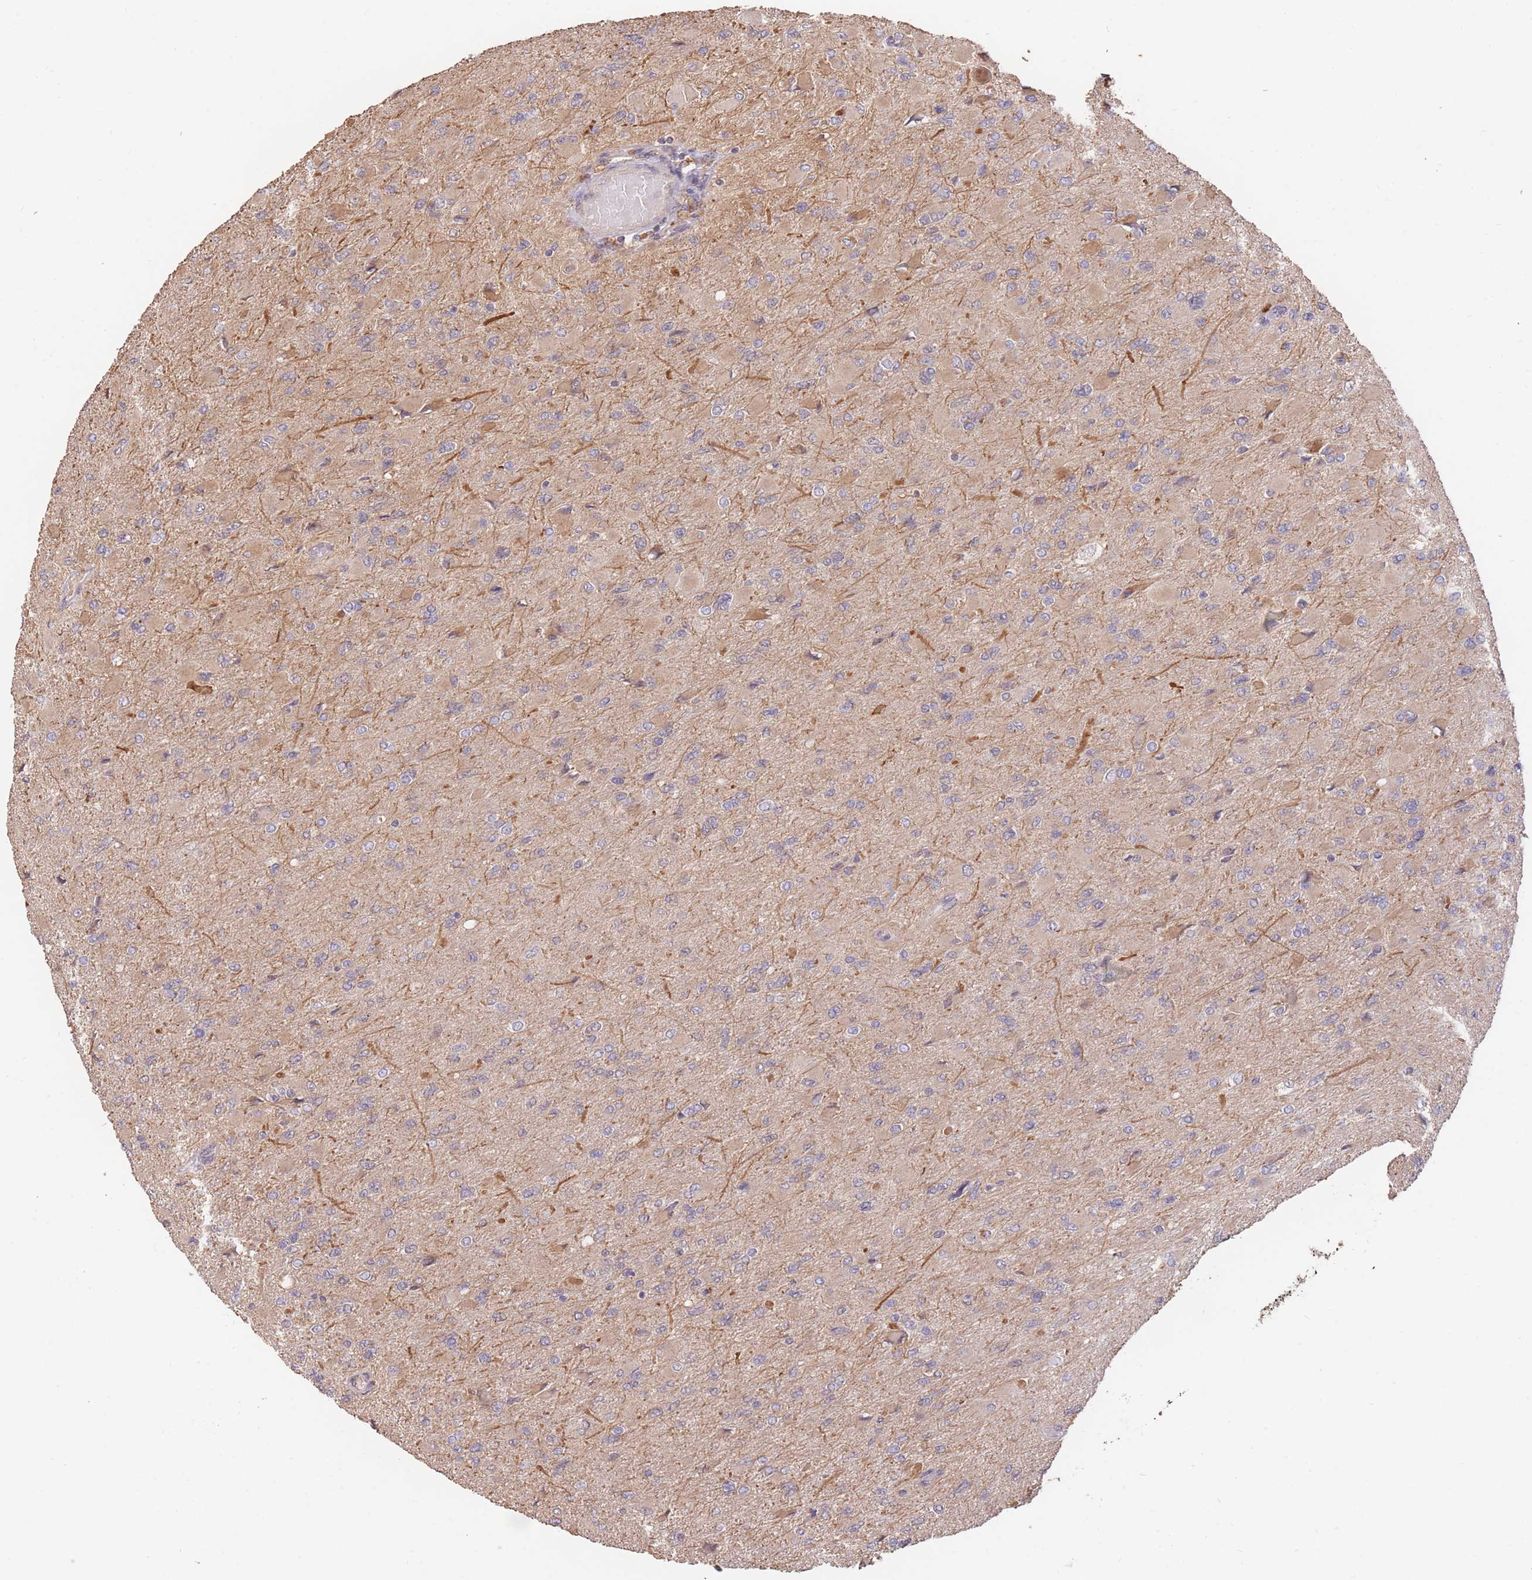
{"staining": {"intensity": "negative", "quantity": "none", "location": "none"}, "tissue": "glioma", "cell_type": "Tumor cells", "image_type": "cancer", "snomed": [{"axis": "morphology", "description": "Glioma, malignant, High grade"}, {"axis": "topography", "description": "Cerebral cortex"}], "caption": "Human high-grade glioma (malignant) stained for a protein using IHC reveals no staining in tumor cells.", "gene": "RGS14", "patient": {"sex": "female", "age": 36}}